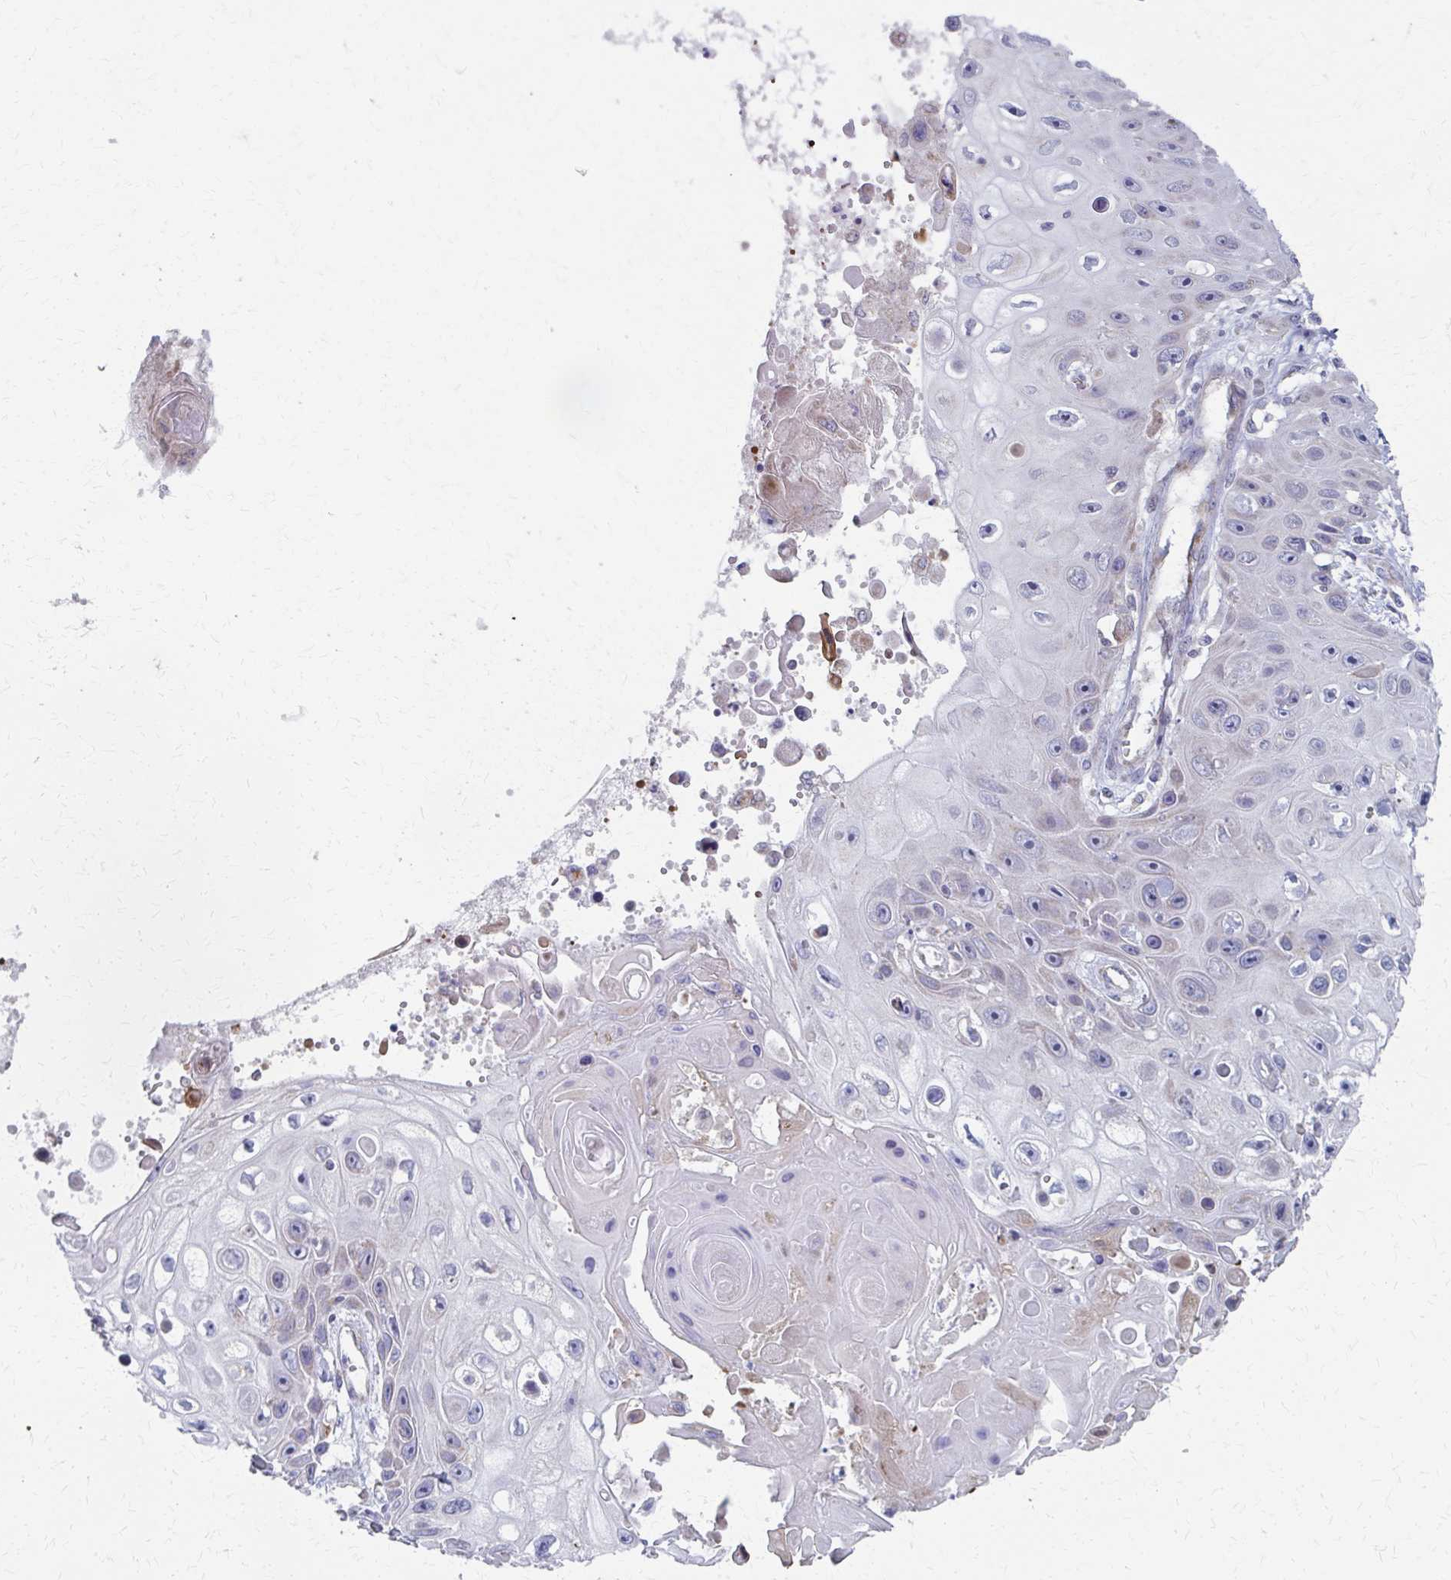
{"staining": {"intensity": "negative", "quantity": "none", "location": "none"}, "tissue": "skin cancer", "cell_type": "Tumor cells", "image_type": "cancer", "snomed": [{"axis": "morphology", "description": "Squamous cell carcinoma, NOS"}, {"axis": "topography", "description": "Skin"}], "caption": "Tumor cells show no significant positivity in skin squamous cell carcinoma. (IHC, brightfield microscopy, high magnification).", "gene": "FAHD1", "patient": {"sex": "male", "age": 82}}